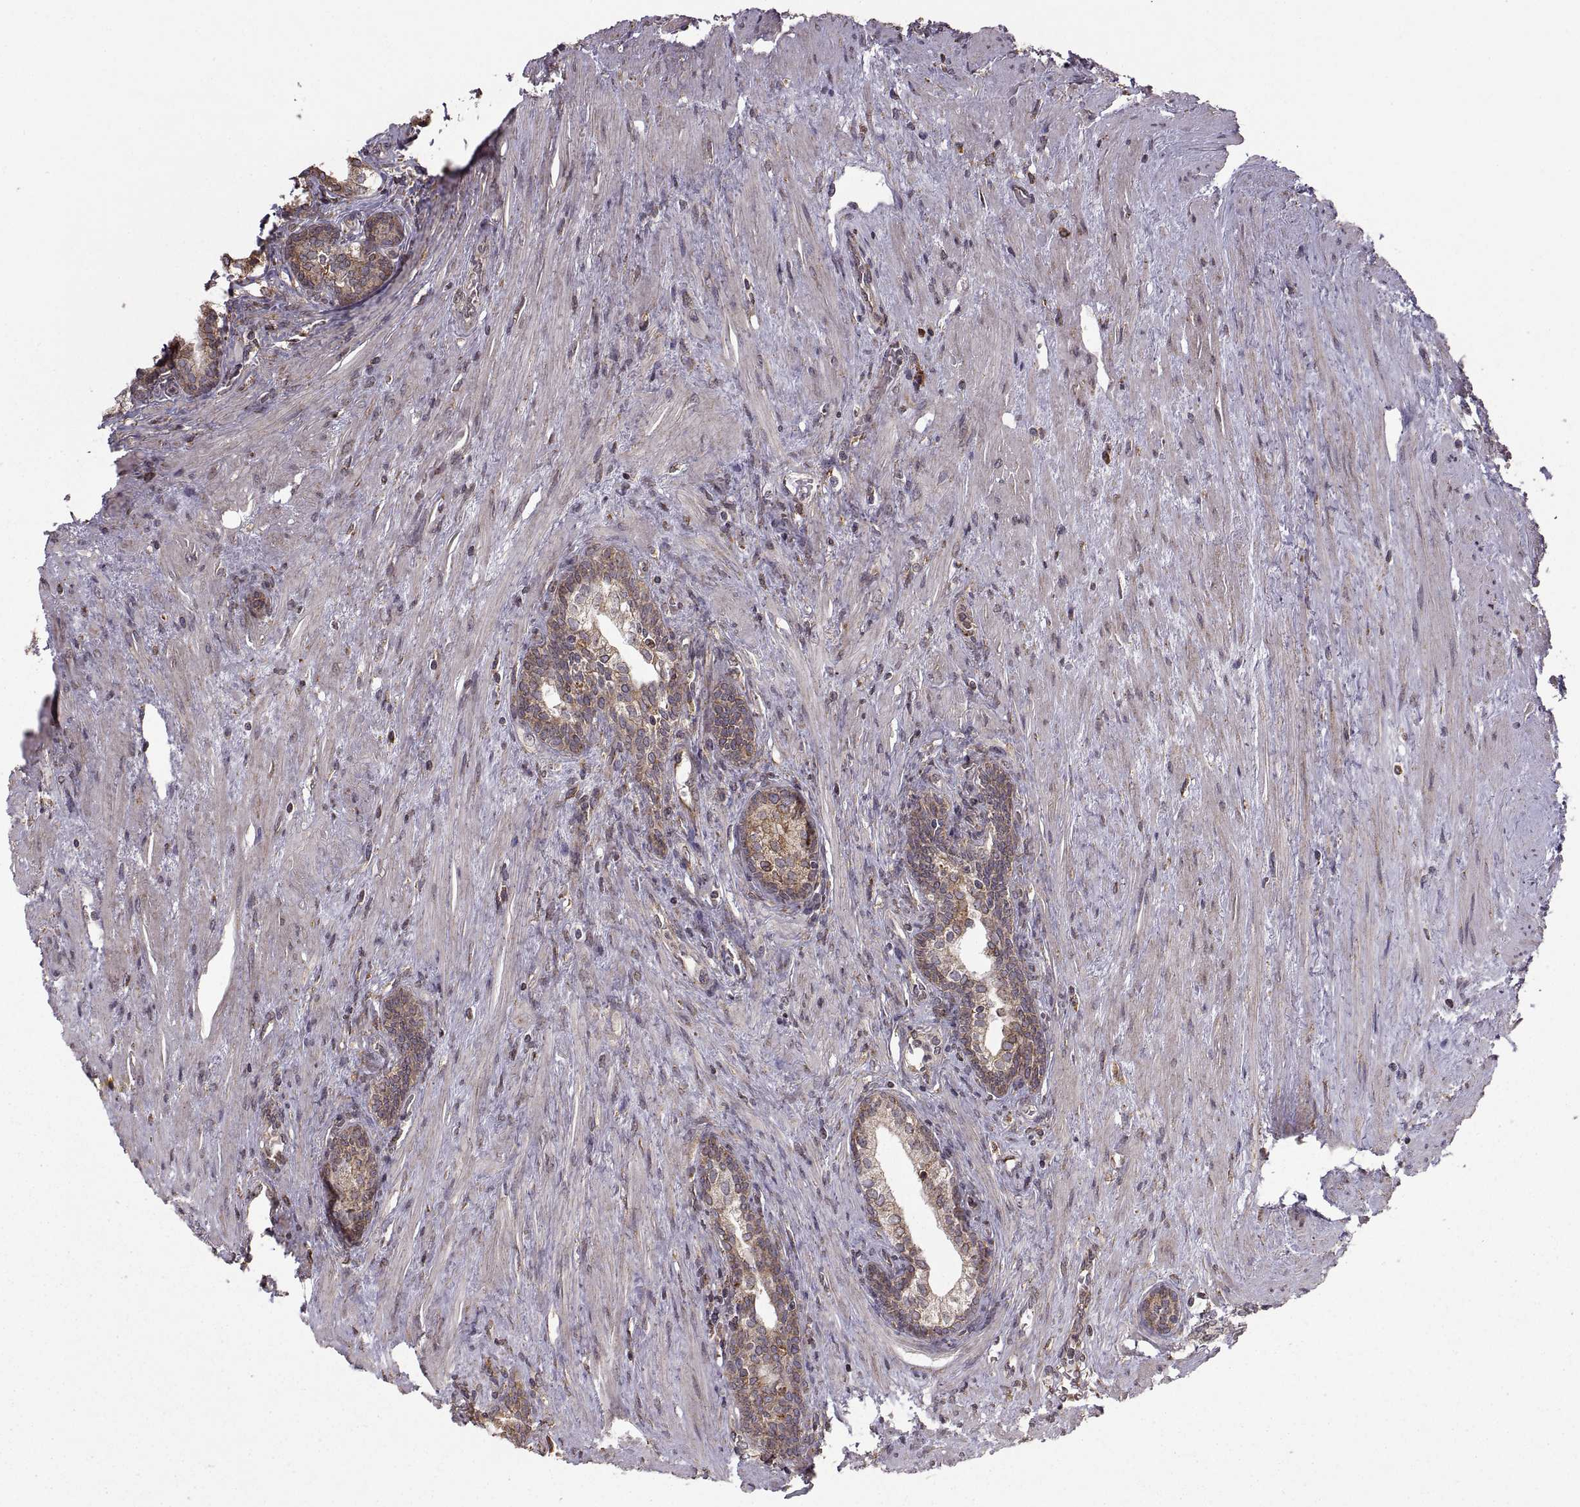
{"staining": {"intensity": "weak", "quantity": "25%-75%", "location": "cytoplasmic/membranous"}, "tissue": "prostate cancer", "cell_type": "Tumor cells", "image_type": "cancer", "snomed": [{"axis": "morphology", "description": "Adenocarcinoma, NOS"}, {"axis": "morphology", "description": "Adenocarcinoma, High grade"}, {"axis": "topography", "description": "Prostate"}], "caption": "An image of prostate high-grade adenocarcinoma stained for a protein exhibits weak cytoplasmic/membranous brown staining in tumor cells.", "gene": "PDIA3", "patient": {"sex": "male", "age": 61}}